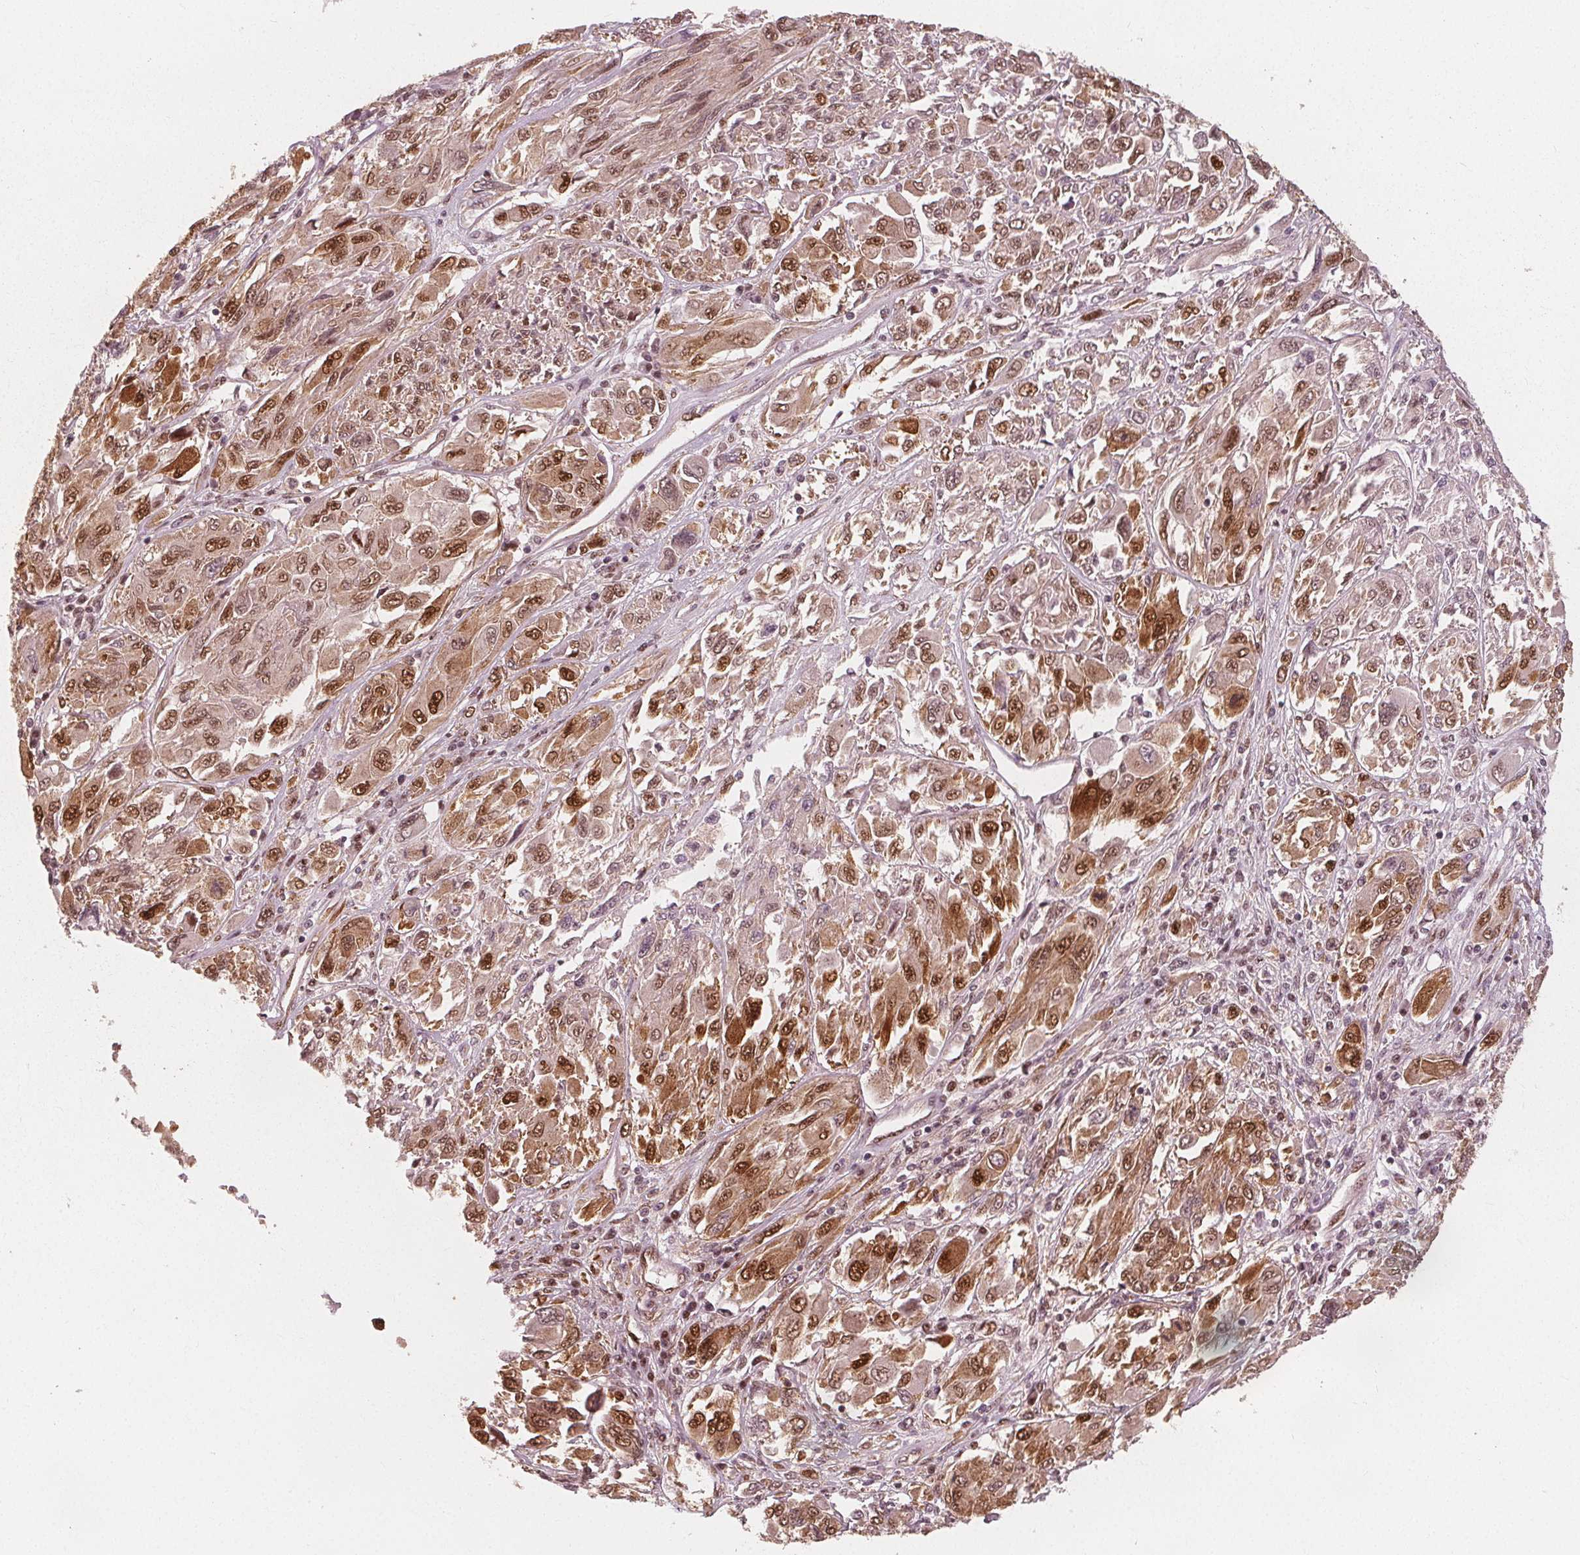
{"staining": {"intensity": "moderate", "quantity": ">75%", "location": "cytoplasmic/membranous,nuclear"}, "tissue": "melanoma", "cell_type": "Tumor cells", "image_type": "cancer", "snomed": [{"axis": "morphology", "description": "Malignant melanoma, NOS"}, {"axis": "topography", "description": "Skin"}], "caption": "Tumor cells demonstrate moderate cytoplasmic/membranous and nuclear staining in about >75% of cells in malignant melanoma. The protein is stained brown, and the nuclei are stained in blue (DAB (3,3'-diaminobenzidine) IHC with brightfield microscopy, high magnification).", "gene": "SQSTM1", "patient": {"sex": "female", "age": 91}}